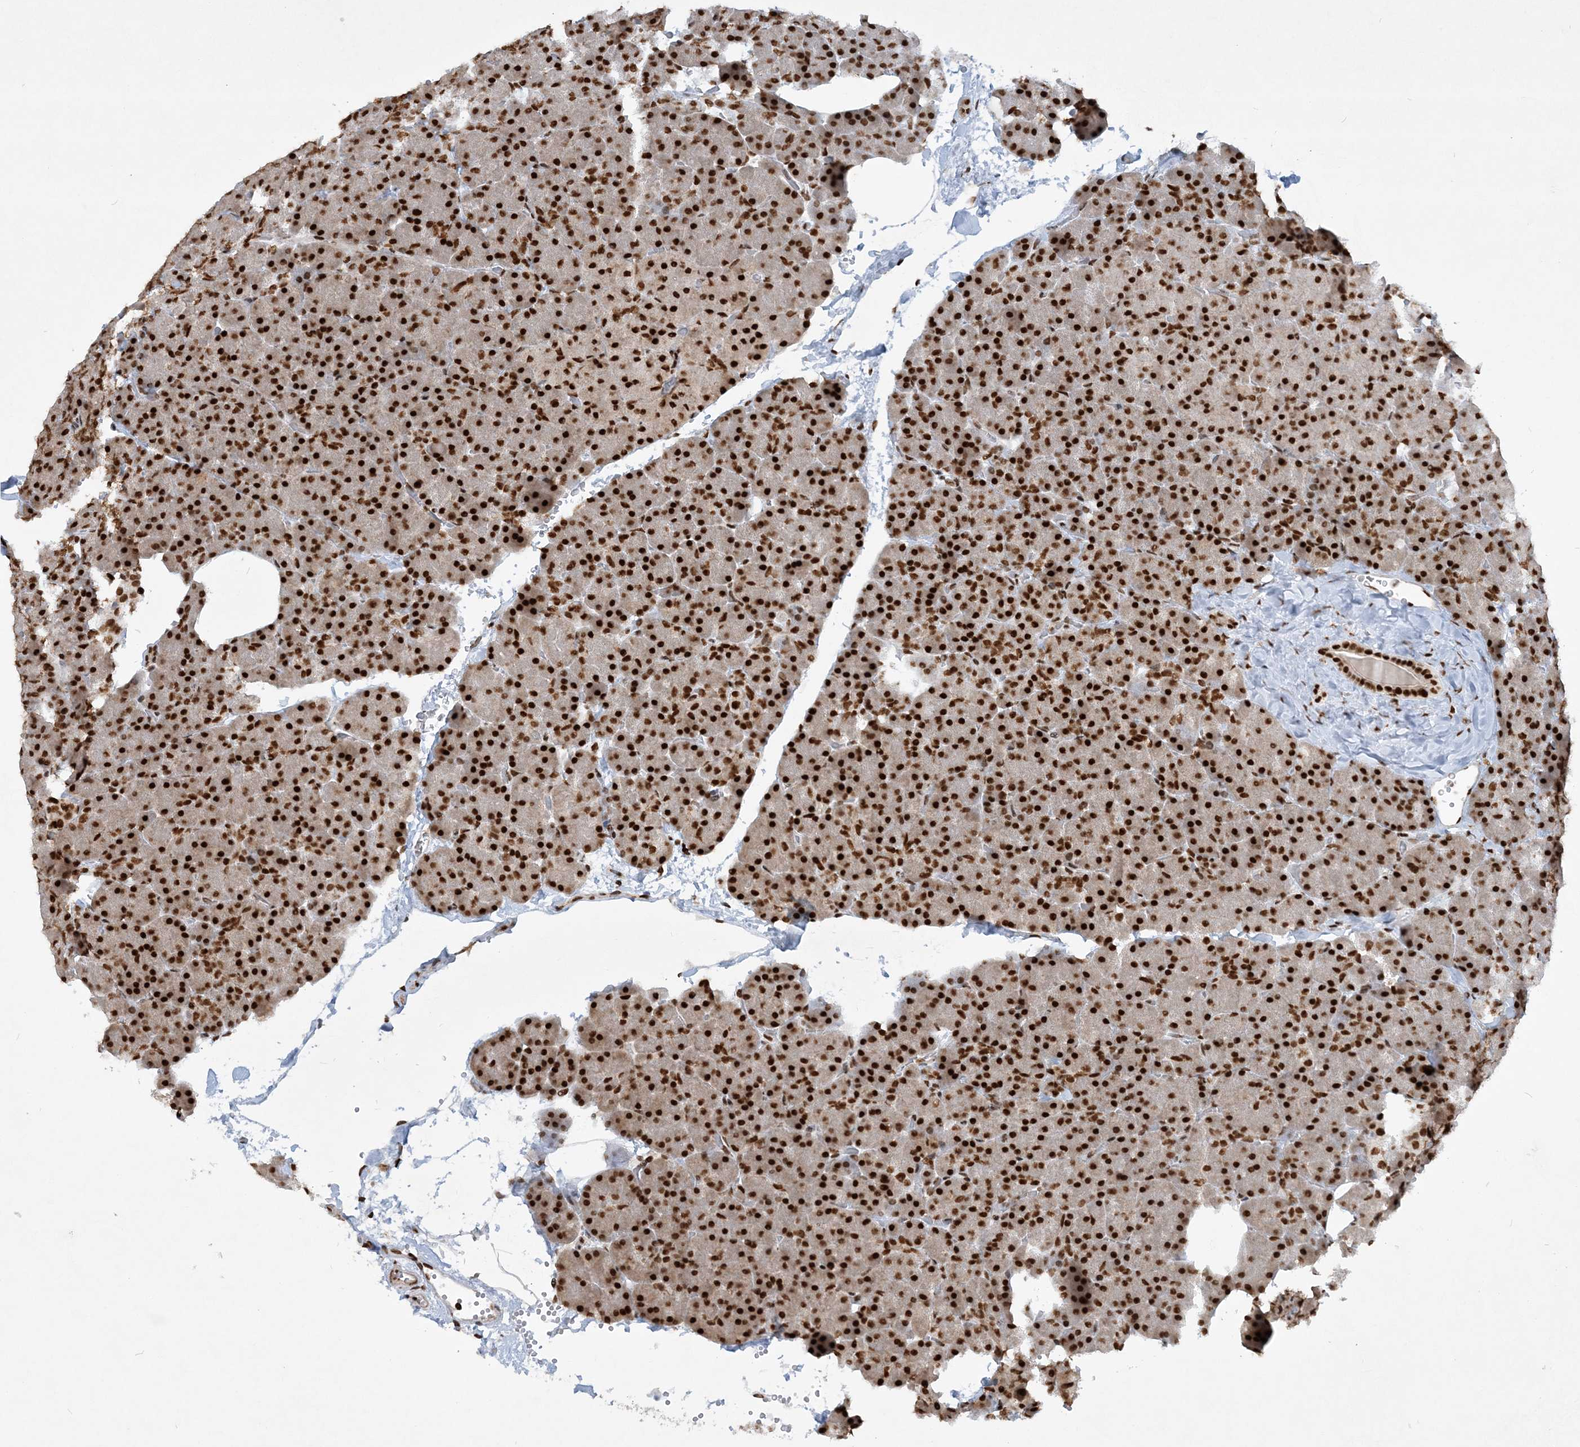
{"staining": {"intensity": "strong", "quantity": ">75%", "location": "nuclear"}, "tissue": "pancreas", "cell_type": "Exocrine glandular cells", "image_type": "normal", "snomed": [{"axis": "morphology", "description": "Normal tissue, NOS"}, {"axis": "morphology", "description": "Carcinoid, malignant, NOS"}, {"axis": "topography", "description": "Pancreas"}], "caption": "Protein expression analysis of normal pancreas displays strong nuclear staining in approximately >75% of exocrine glandular cells.", "gene": "DELE1", "patient": {"sex": "female", "age": 35}}